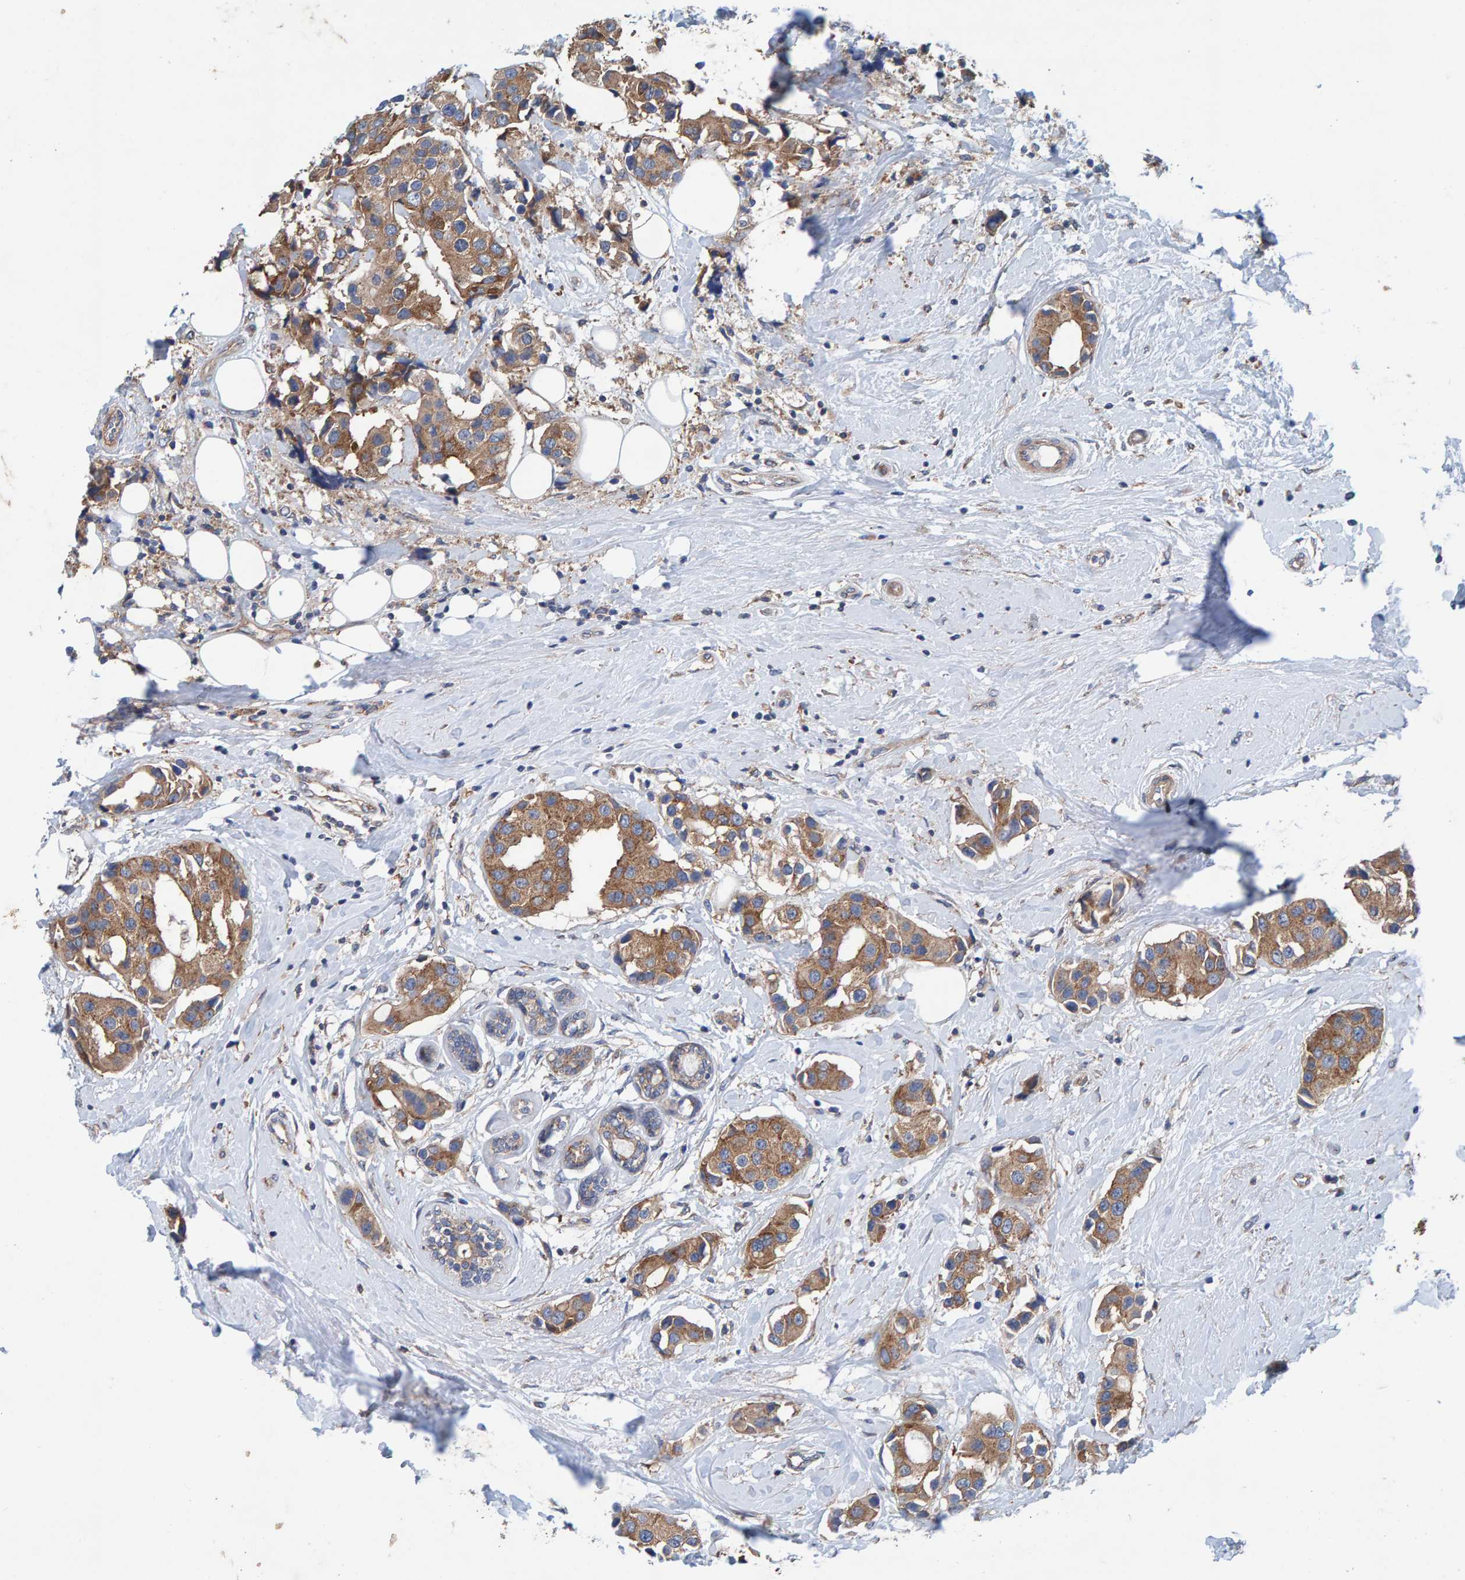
{"staining": {"intensity": "moderate", "quantity": ">75%", "location": "cytoplasmic/membranous"}, "tissue": "breast cancer", "cell_type": "Tumor cells", "image_type": "cancer", "snomed": [{"axis": "morphology", "description": "Normal tissue, NOS"}, {"axis": "morphology", "description": "Duct carcinoma"}, {"axis": "topography", "description": "Breast"}], "caption": "The photomicrograph reveals a brown stain indicating the presence of a protein in the cytoplasmic/membranous of tumor cells in breast invasive ductal carcinoma.", "gene": "MKLN1", "patient": {"sex": "female", "age": 39}}